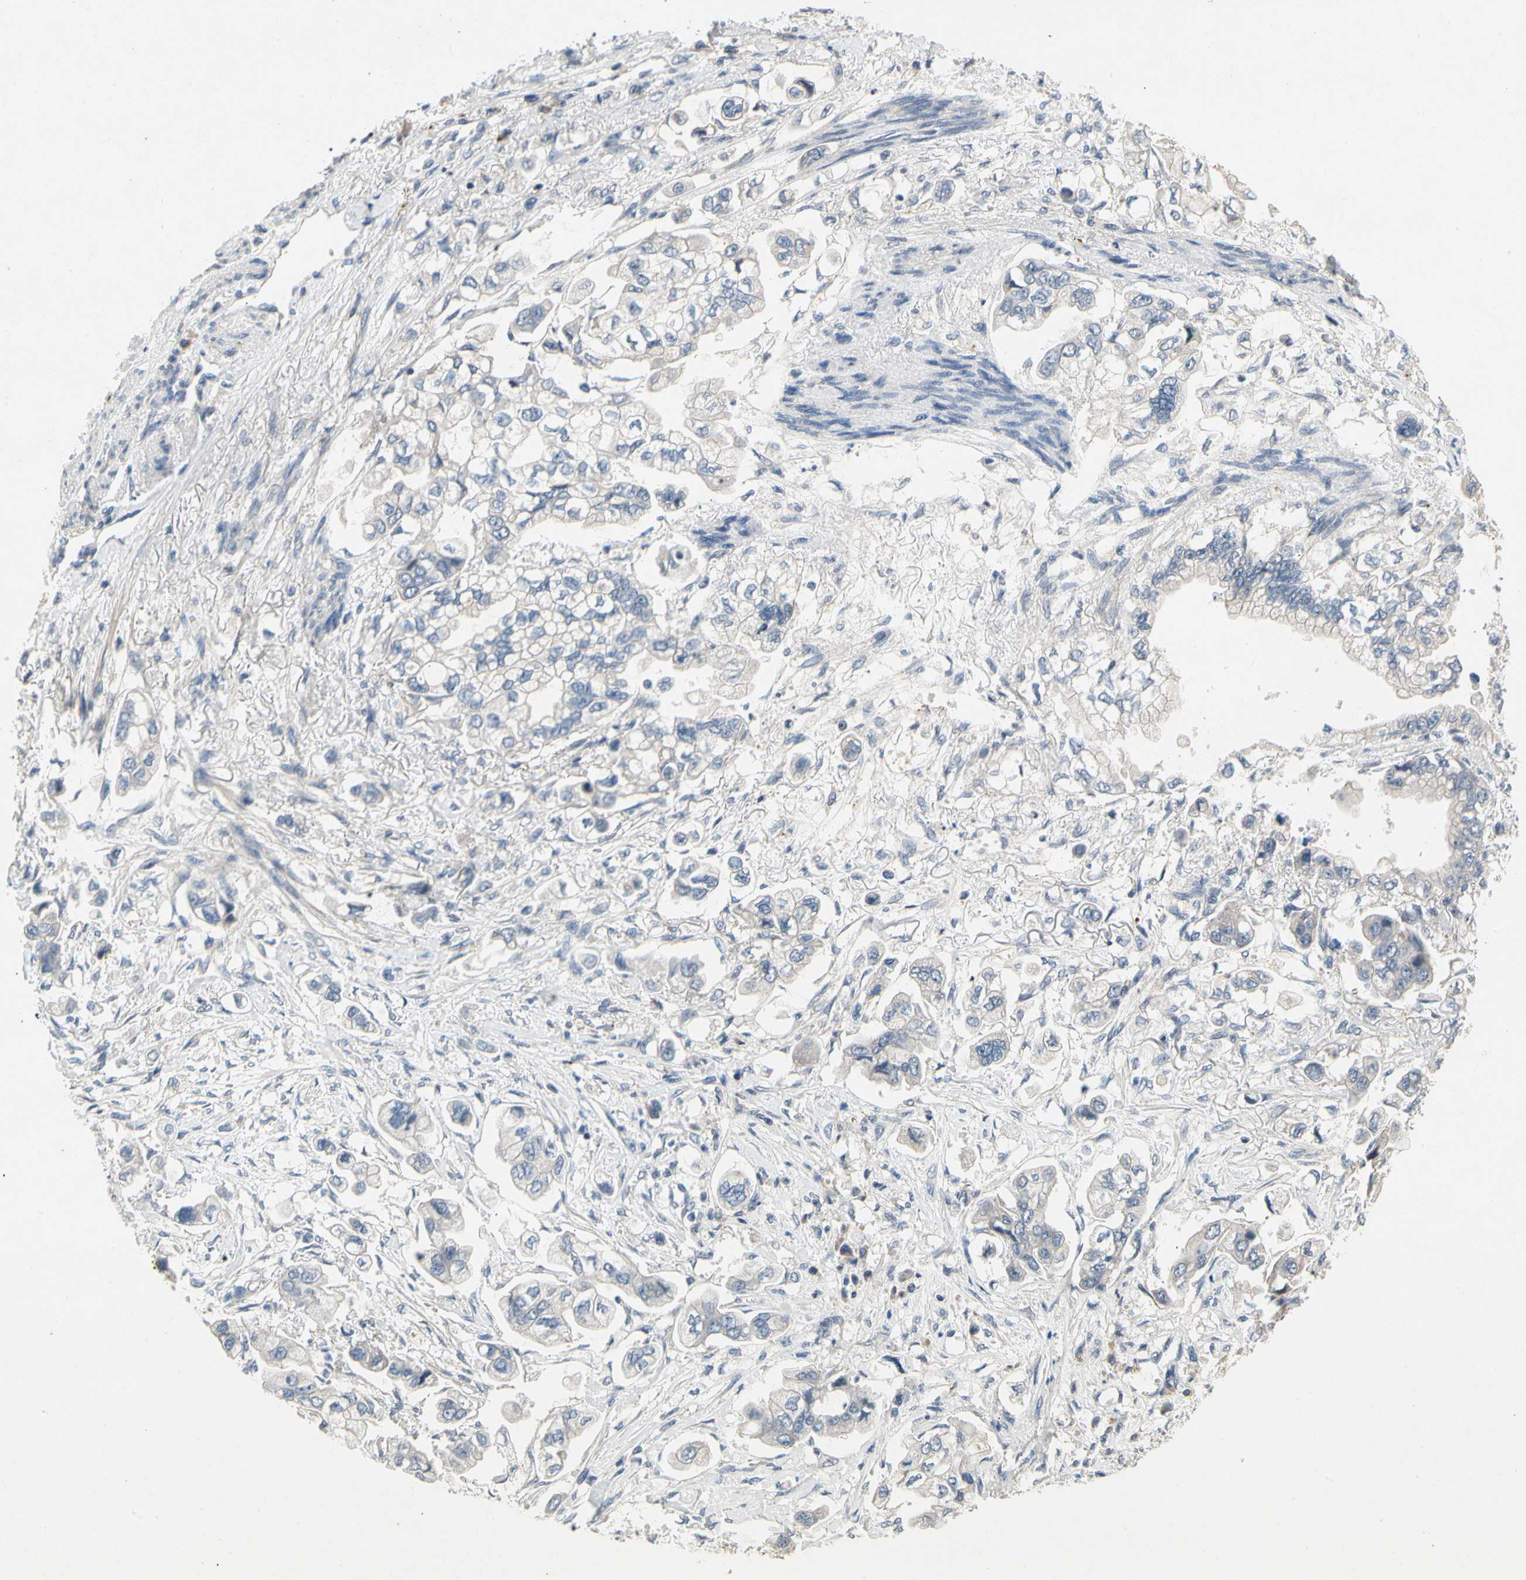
{"staining": {"intensity": "negative", "quantity": "none", "location": "none"}, "tissue": "stomach cancer", "cell_type": "Tumor cells", "image_type": "cancer", "snomed": [{"axis": "morphology", "description": "Adenocarcinoma, NOS"}, {"axis": "topography", "description": "Stomach"}], "caption": "High magnification brightfield microscopy of stomach cancer stained with DAB (brown) and counterstained with hematoxylin (blue): tumor cells show no significant expression.", "gene": "ALPL", "patient": {"sex": "male", "age": 62}}